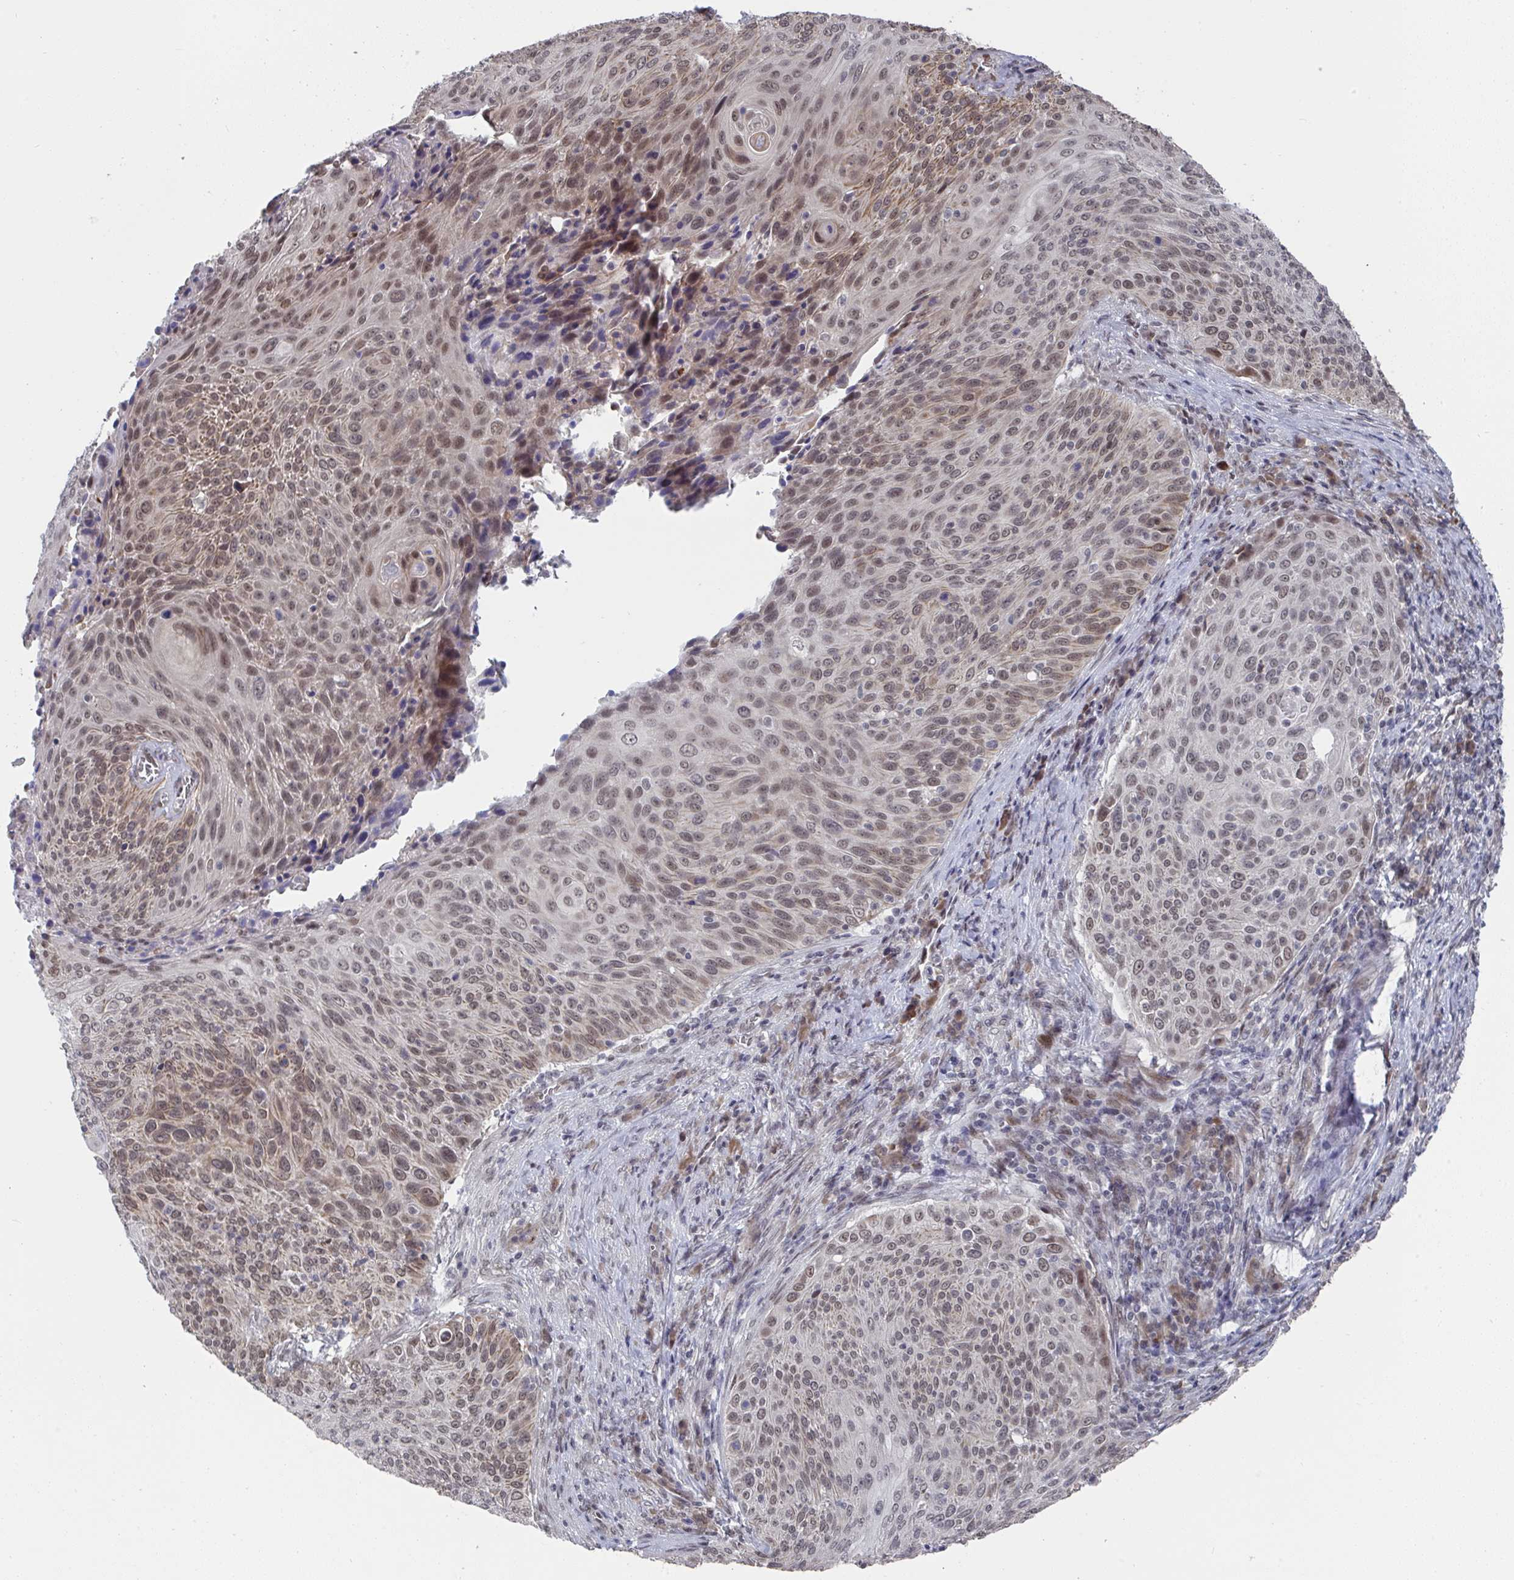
{"staining": {"intensity": "moderate", "quantity": ">75%", "location": "cytoplasmic/membranous,nuclear"}, "tissue": "cervical cancer", "cell_type": "Tumor cells", "image_type": "cancer", "snomed": [{"axis": "morphology", "description": "Squamous cell carcinoma, NOS"}, {"axis": "topography", "description": "Cervix"}], "caption": "Squamous cell carcinoma (cervical) stained with a brown dye shows moderate cytoplasmic/membranous and nuclear positive expression in about >75% of tumor cells.", "gene": "JMJD1C", "patient": {"sex": "female", "age": 31}}